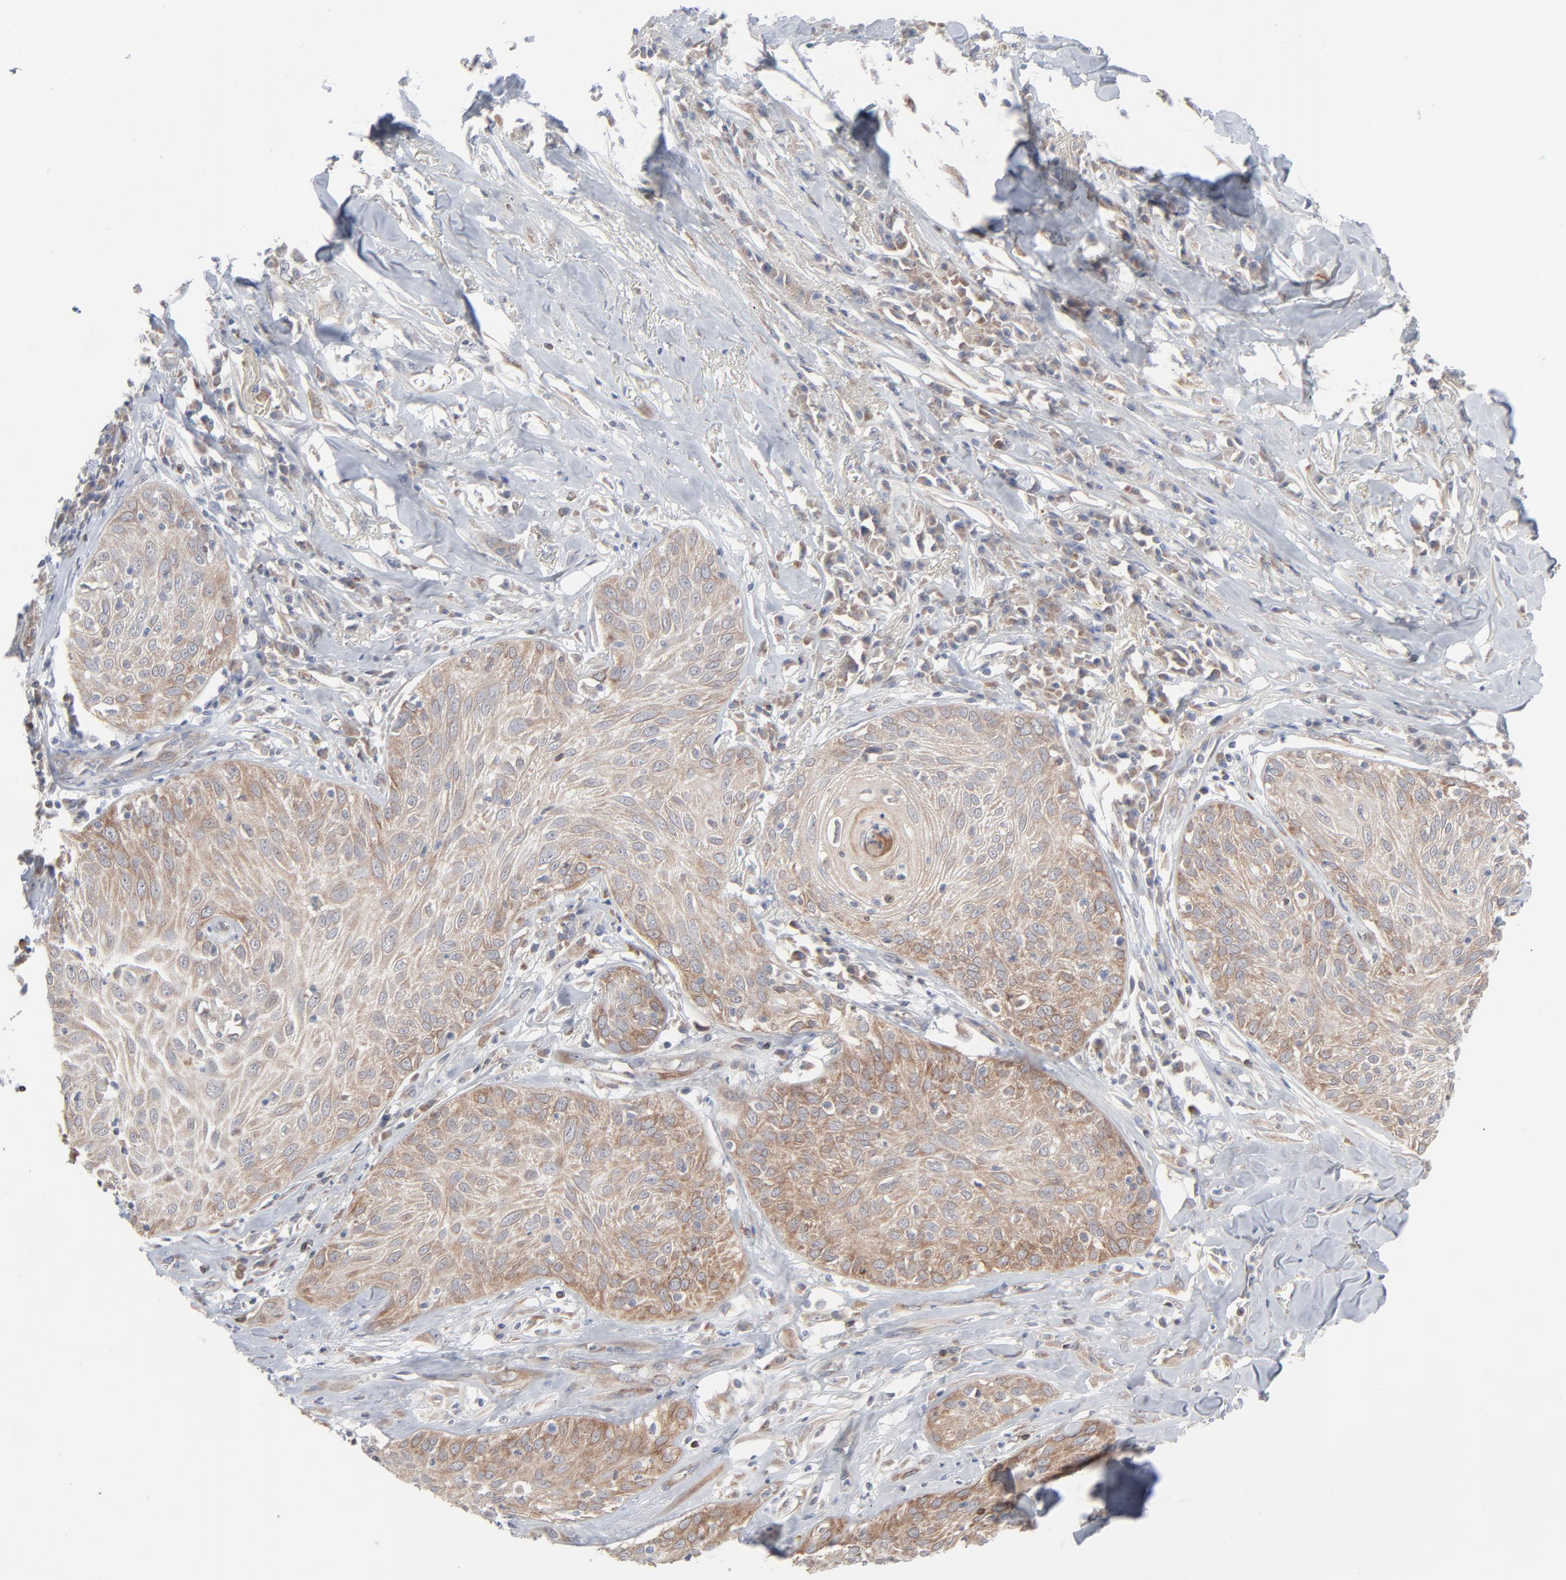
{"staining": {"intensity": "moderate", "quantity": ">75%", "location": "cytoplasmic/membranous"}, "tissue": "skin cancer", "cell_type": "Tumor cells", "image_type": "cancer", "snomed": [{"axis": "morphology", "description": "Squamous cell carcinoma, NOS"}, {"axis": "topography", "description": "Skin"}], "caption": "Immunohistochemistry image of squamous cell carcinoma (skin) stained for a protein (brown), which exhibits medium levels of moderate cytoplasmic/membranous positivity in about >75% of tumor cells.", "gene": "KDSR", "patient": {"sex": "male", "age": 65}}